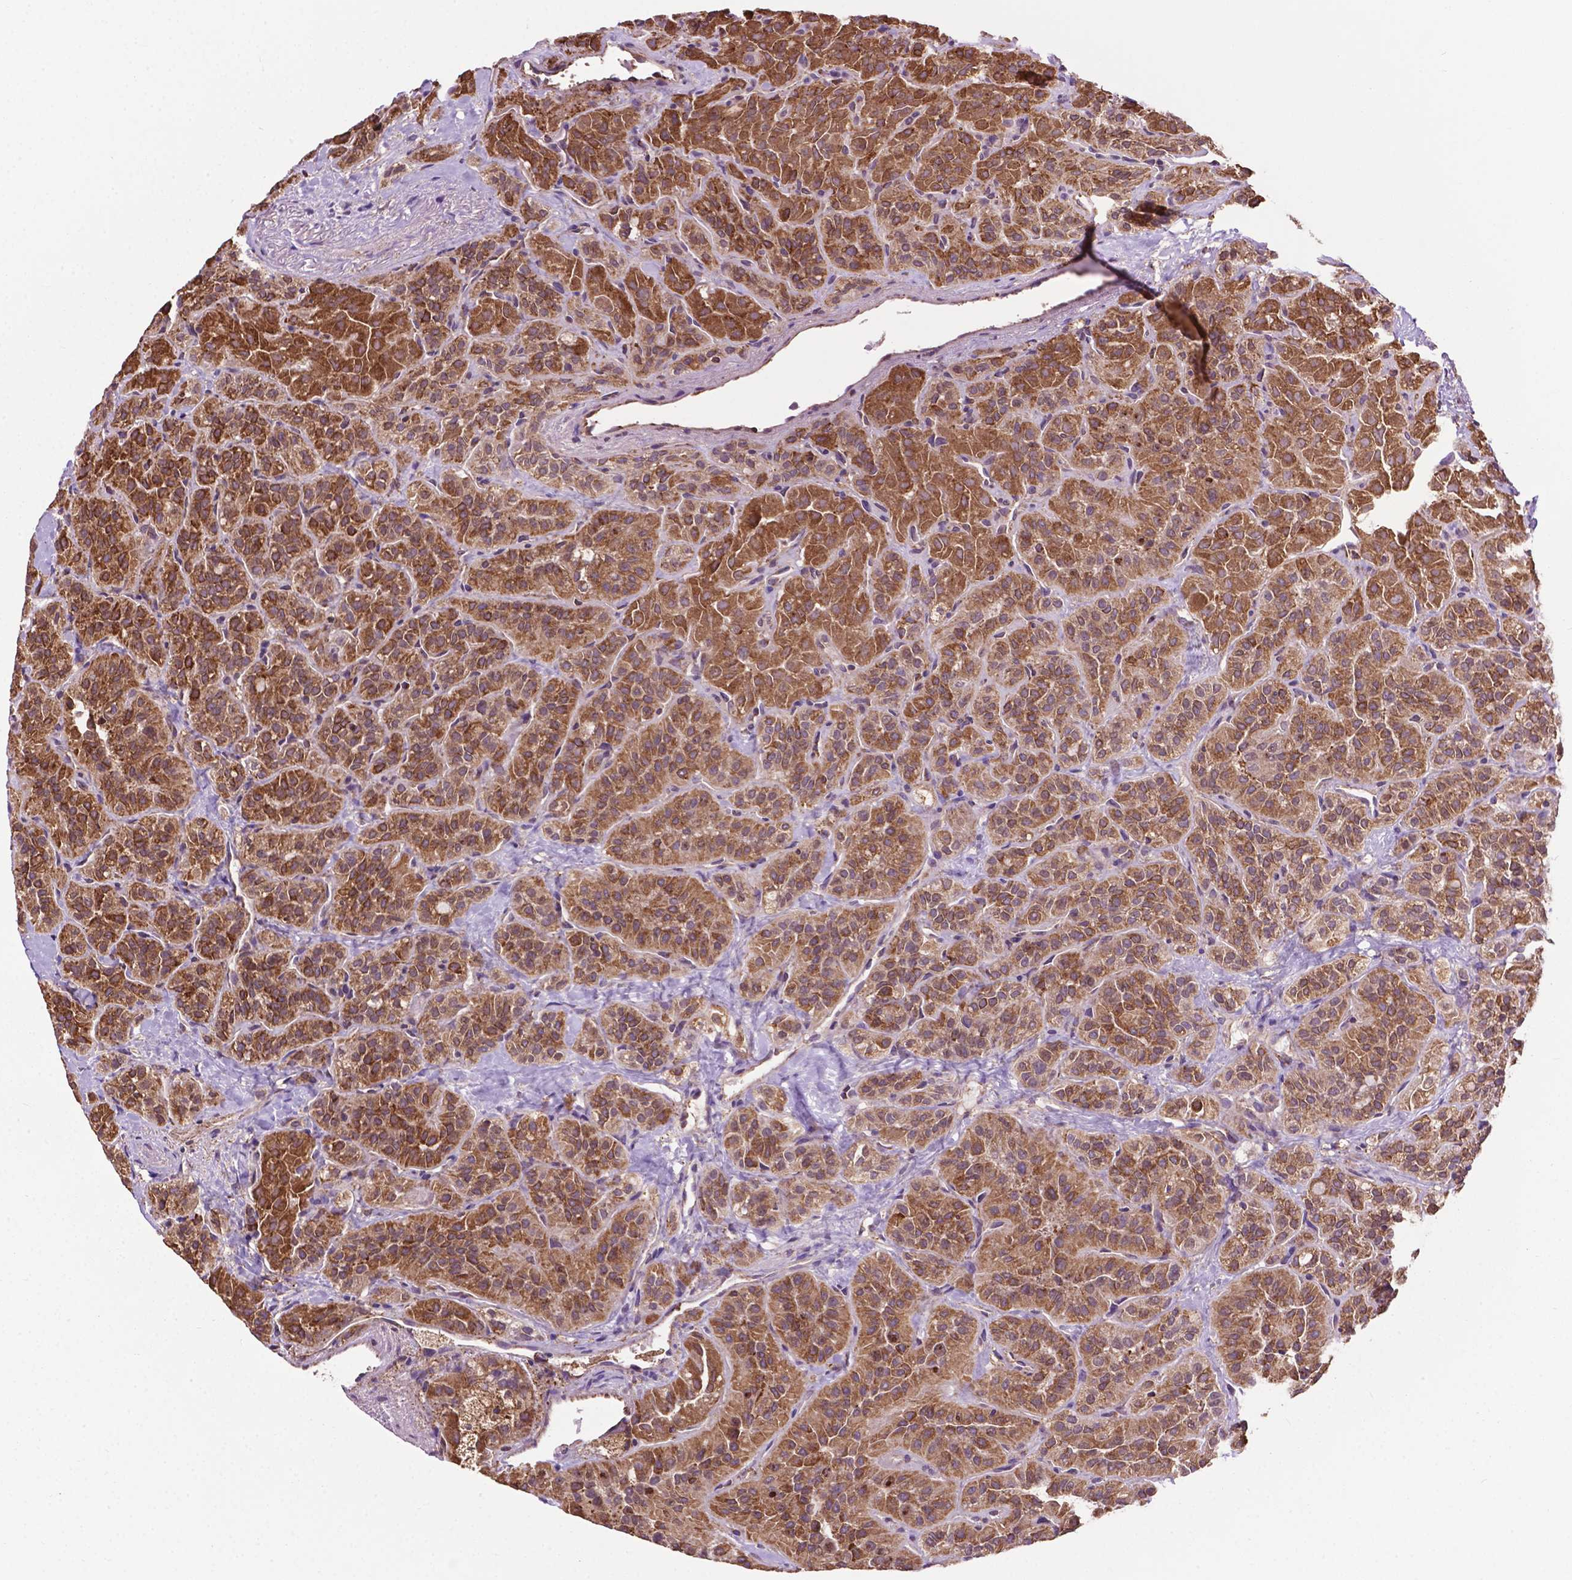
{"staining": {"intensity": "moderate", "quantity": ">75%", "location": "cytoplasmic/membranous"}, "tissue": "thyroid cancer", "cell_type": "Tumor cells", "image_type": "cancer", "snomed": [{"axis": "morphology", "description": "Papillary adenocarcinoma, NOS"}, {"axis": "topography", "description": "Thyroid gland"}], "caption": "Immunohistochemical staining of papillary adenocarcinoma (thyroid) shows medium levels of moderate cytoplasmic/membranous protein expression in about >75% of tumor cells.", "gene": "GANAB", "patient": {"sex": "female", "age": 45}}